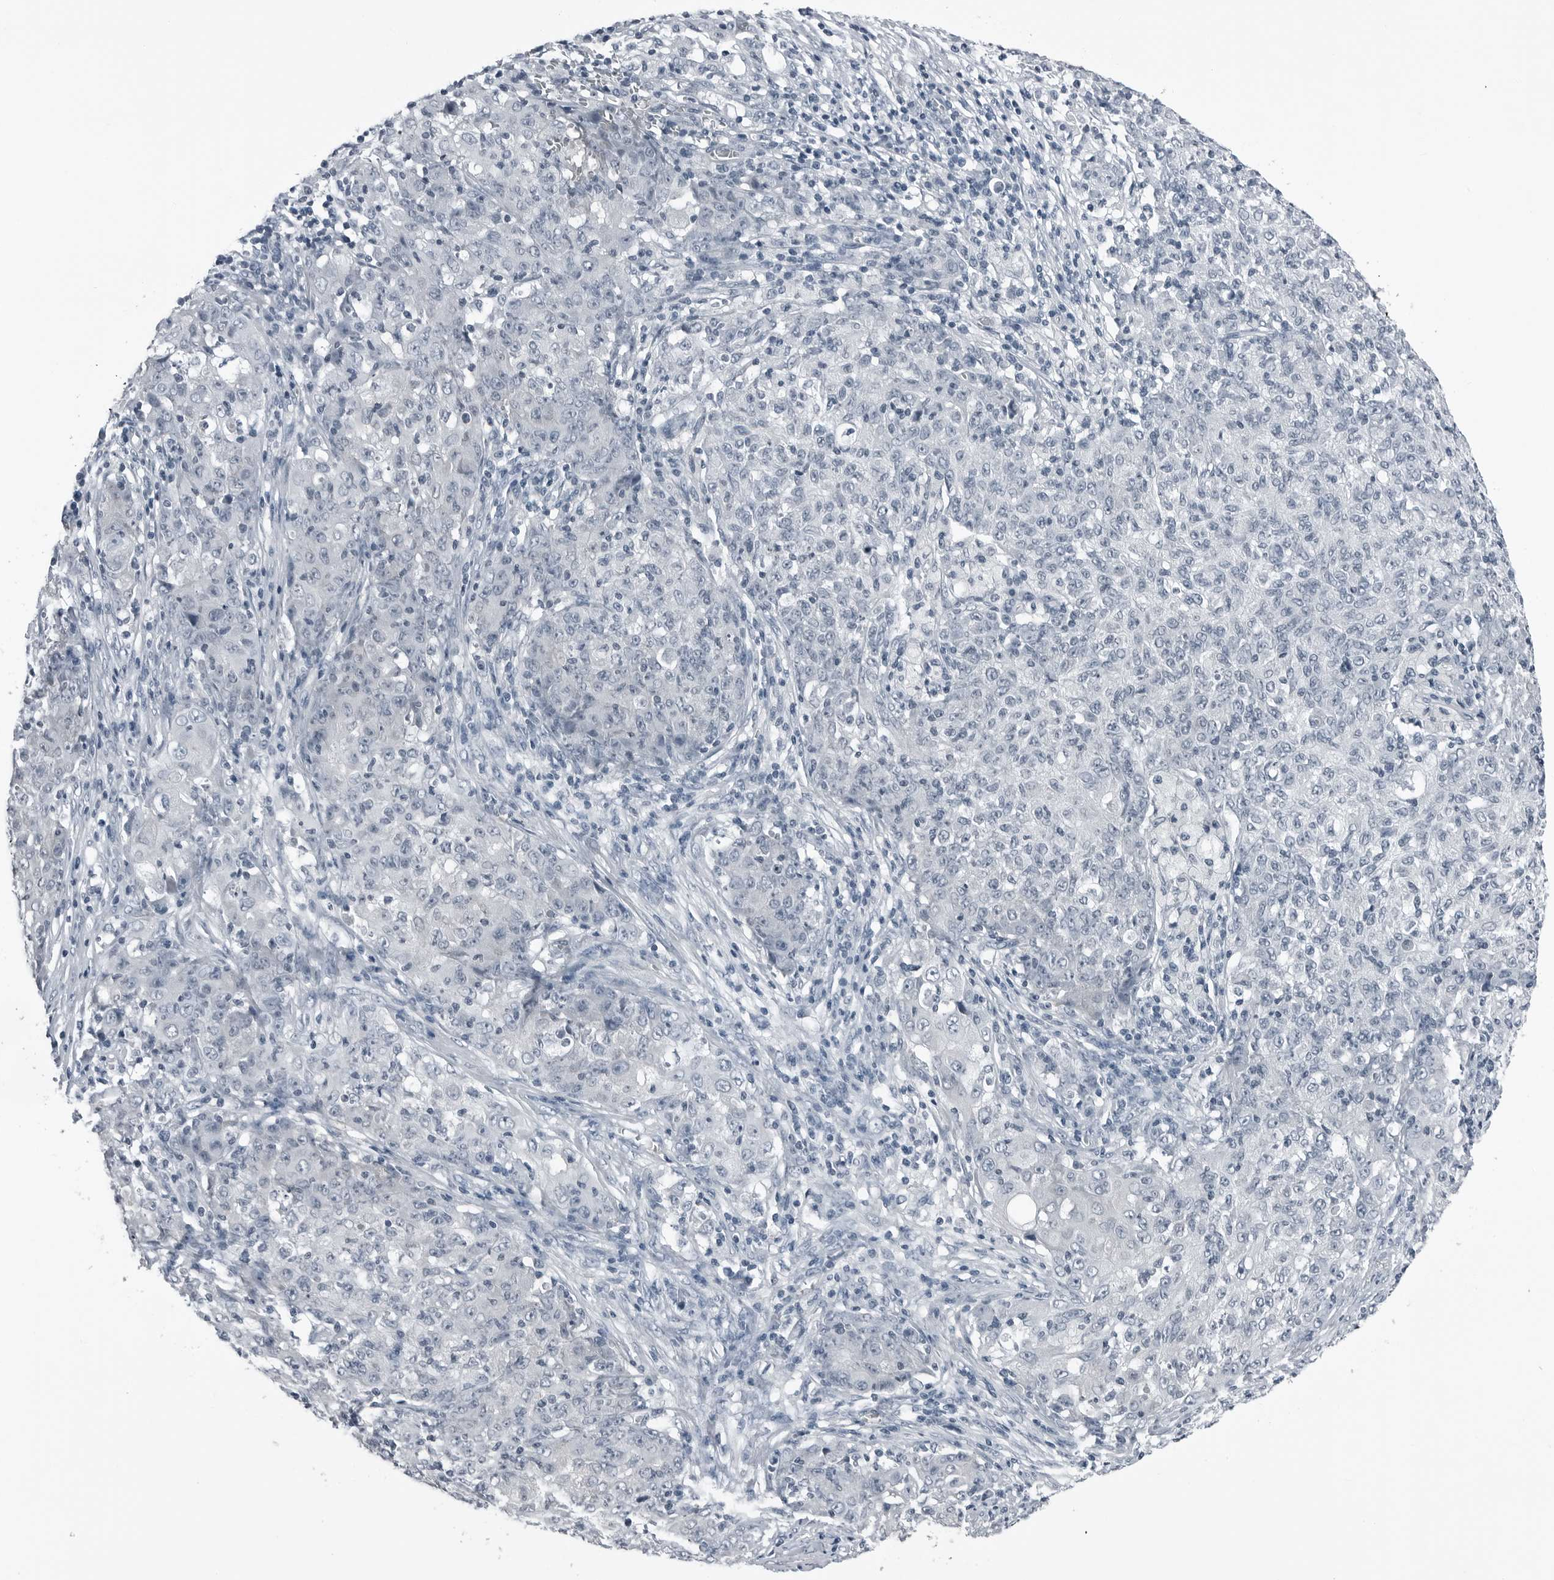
{"staining": {"intensity": "negative", "quantity": "none", "location": "none"}, "tissue": "ovarian cancer", "cell_type": "Tumor cells", "image_type": "cancer", "snomed": [{"axis": "morphology", "description": "Carcinoma, endometroid"}, {"axis": "topography", "description": "Ovary"}], "caption": "Tumor cells show no significant protein staining in endometroid carcinoma (ovarian). (Immunohistochemistry, brightfield microscopy, high magnification).", "gene": "SPINK1", "patient": {"sex": "female", "age": 42}}